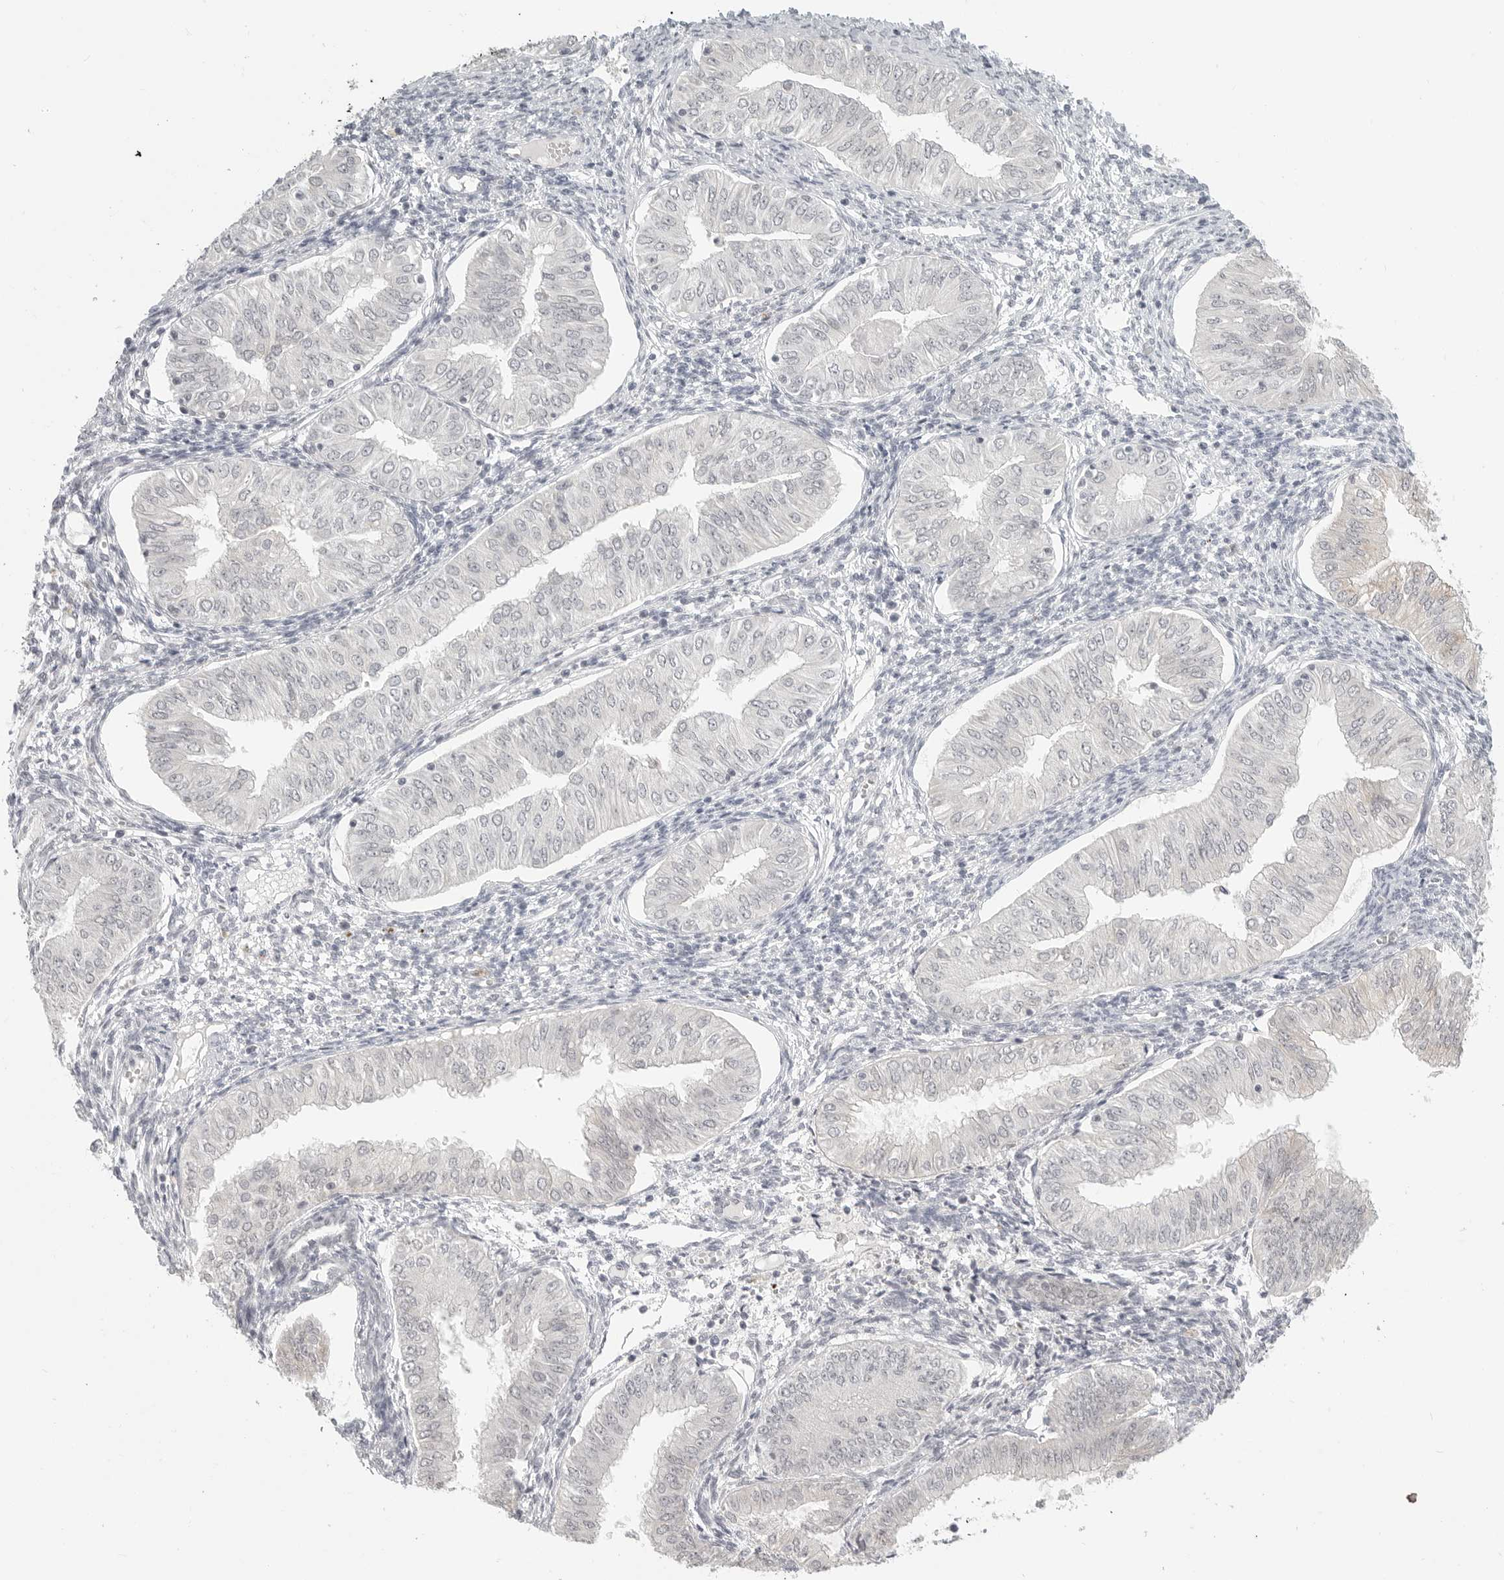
{"staining": {"intensity": "negative", "quantity": "none", "location": "none"}, "tissue": "endometrial cancer", "cell_type": "Tumor cells", "image_type": "cancer", "snomed": [{"axis": "morphology", "description": "Normal tissue, NOS"}, {"axis": "morphology", "description": "Adenocarcinoma, NOS"}, {"axis": "topography", "description": "Endometrium"}], "caption": "Adenocarcinoma (endometrial) stained for a protein using IHC demonstrates no staining tumor cells.", "gene": "KLK11", "patient": {"sex": "female", "age": 53}}